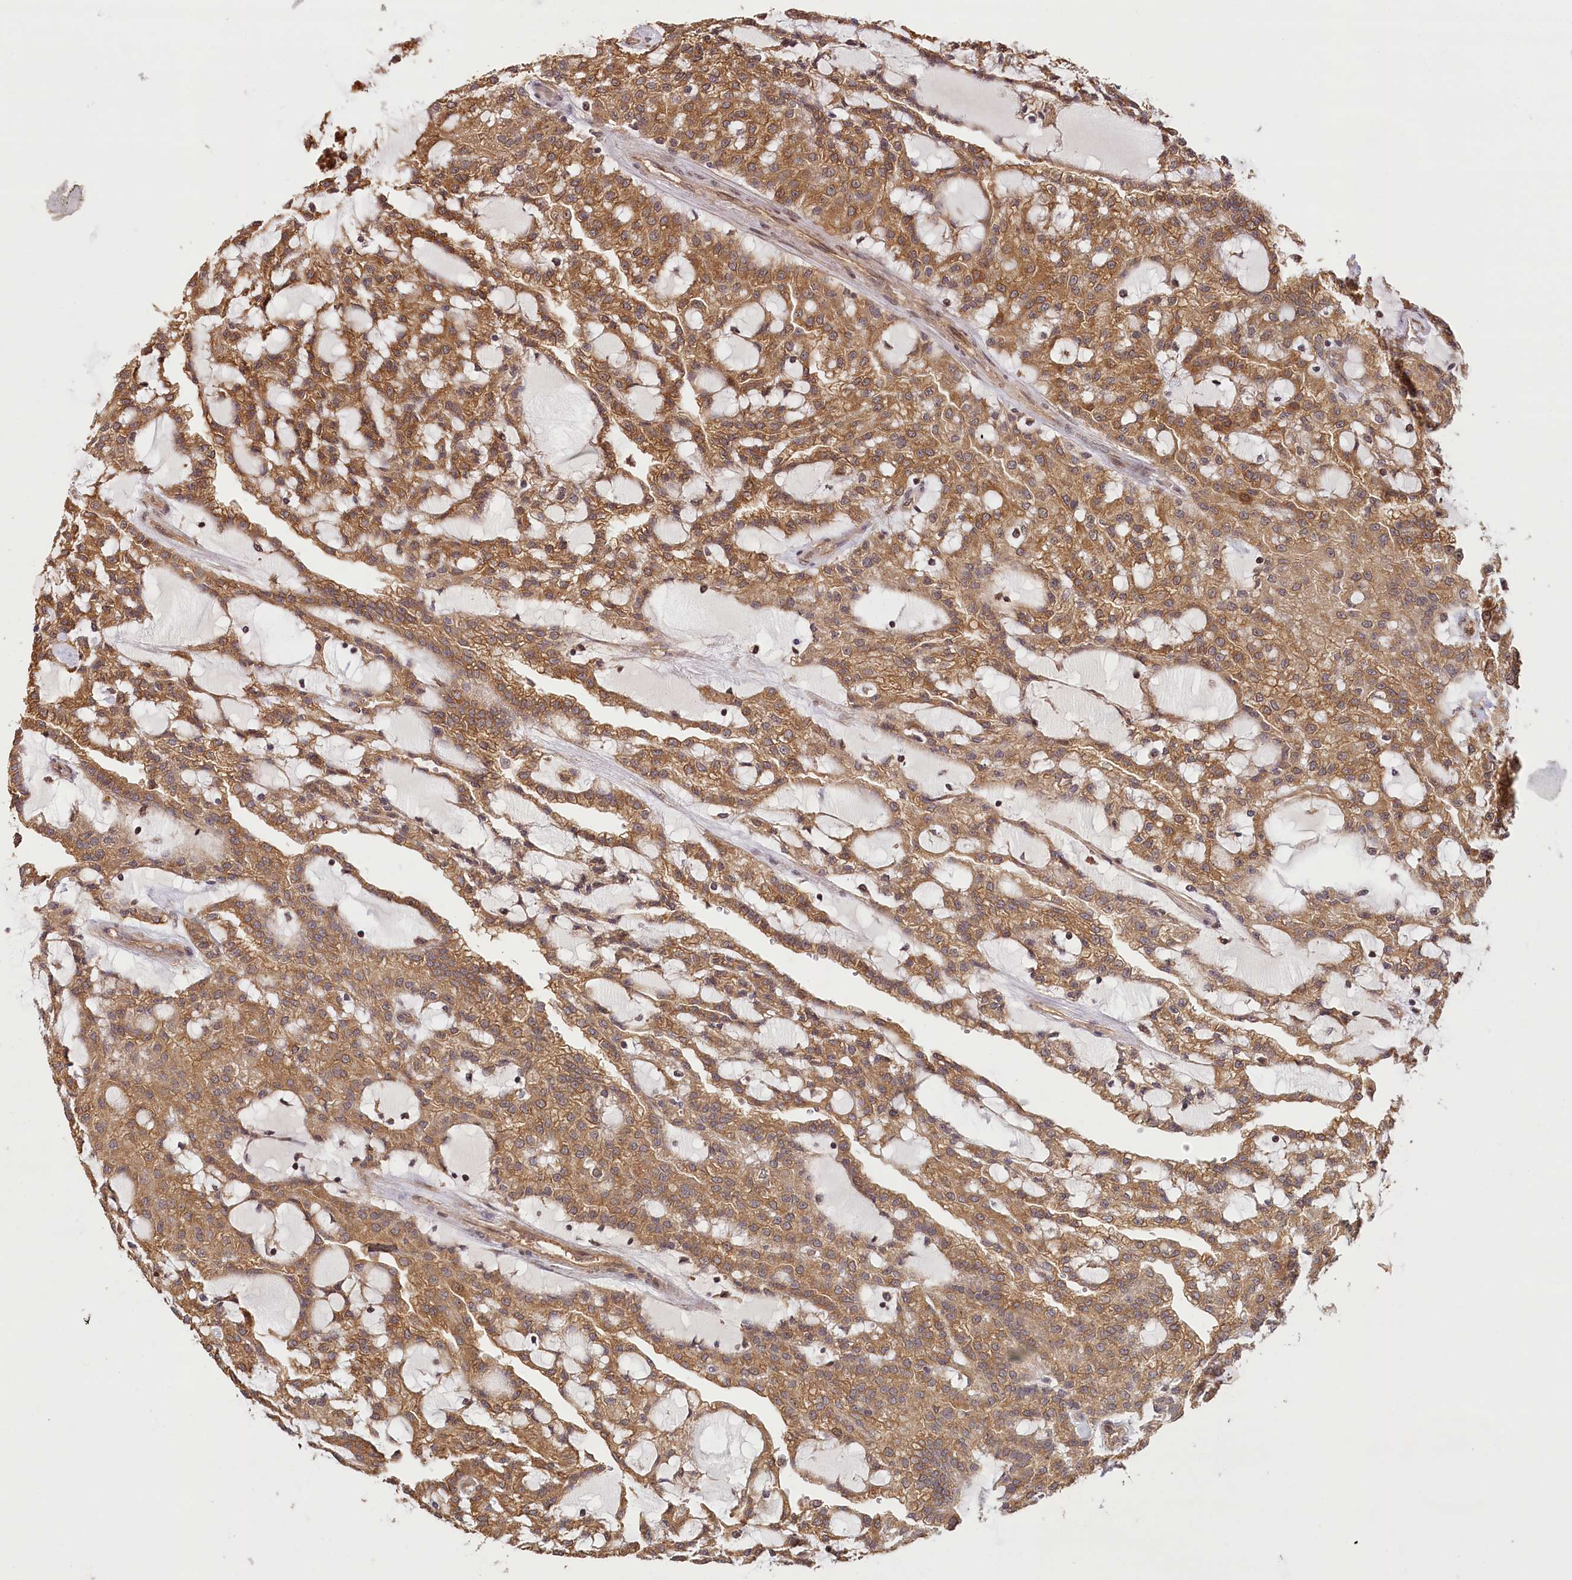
{"staining": {"intensity": "moderate", "quantity": ">75%", "location": "cytoplasmic/membranous"}, "tissue": "renal cancer", "cell_type": "Tumor cells", "image_type": "cancer", "snomed": [{"axis": "morphology", "description": "Adenocarcinoma, NOS"}, {"axis": "topography", "description": "Kidney"}], "caption": "IHC of human renal adenocarcinoma reveals medium levels of moderate cytoplasmic/membranous expression in approximately >75% of tumor cells.", "gene": "LSS", "patient": {"sex": "male", "age": 63}}